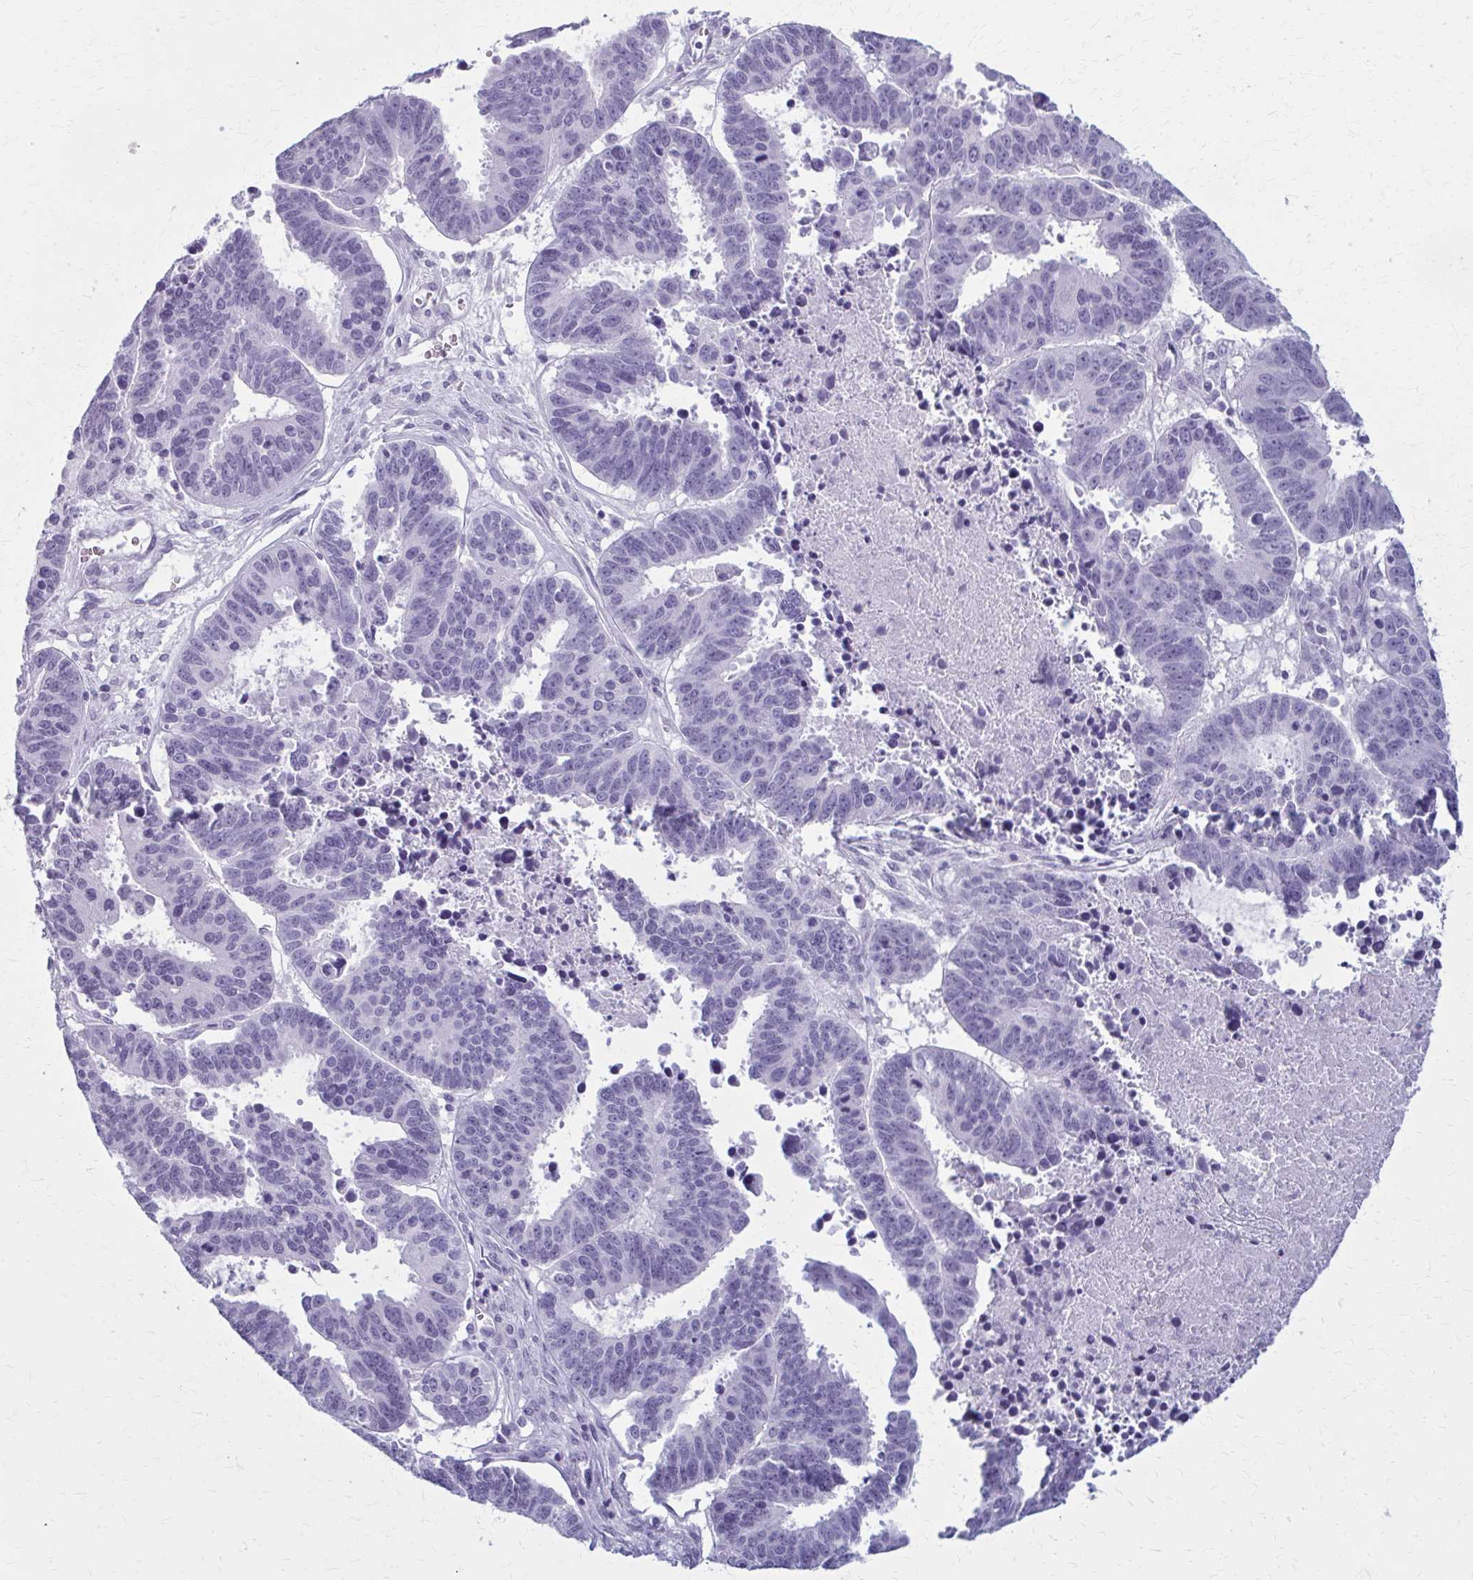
{"staining": {"intensity": "negative", "quantity": "none", "location": "none"}, "tissue": "ovarian cancer", "cell_type": "Tumor cells", "image_type": "cancer", "snomed": [{"axis": "morphology", "description": "Carcinoma, endometroid"}, {"axis": "morphology", "description": "Cystadenocarcinoma, serous, NOS"}, {"axis": "topography", "description": "Ovary"}], "caption": "Ovarian cancer was stained to show a protein in brown. There is no significant expression in tumor cells.", "gene": "ZDHHC7", "patient": {"sex": "female", "age": 45}}